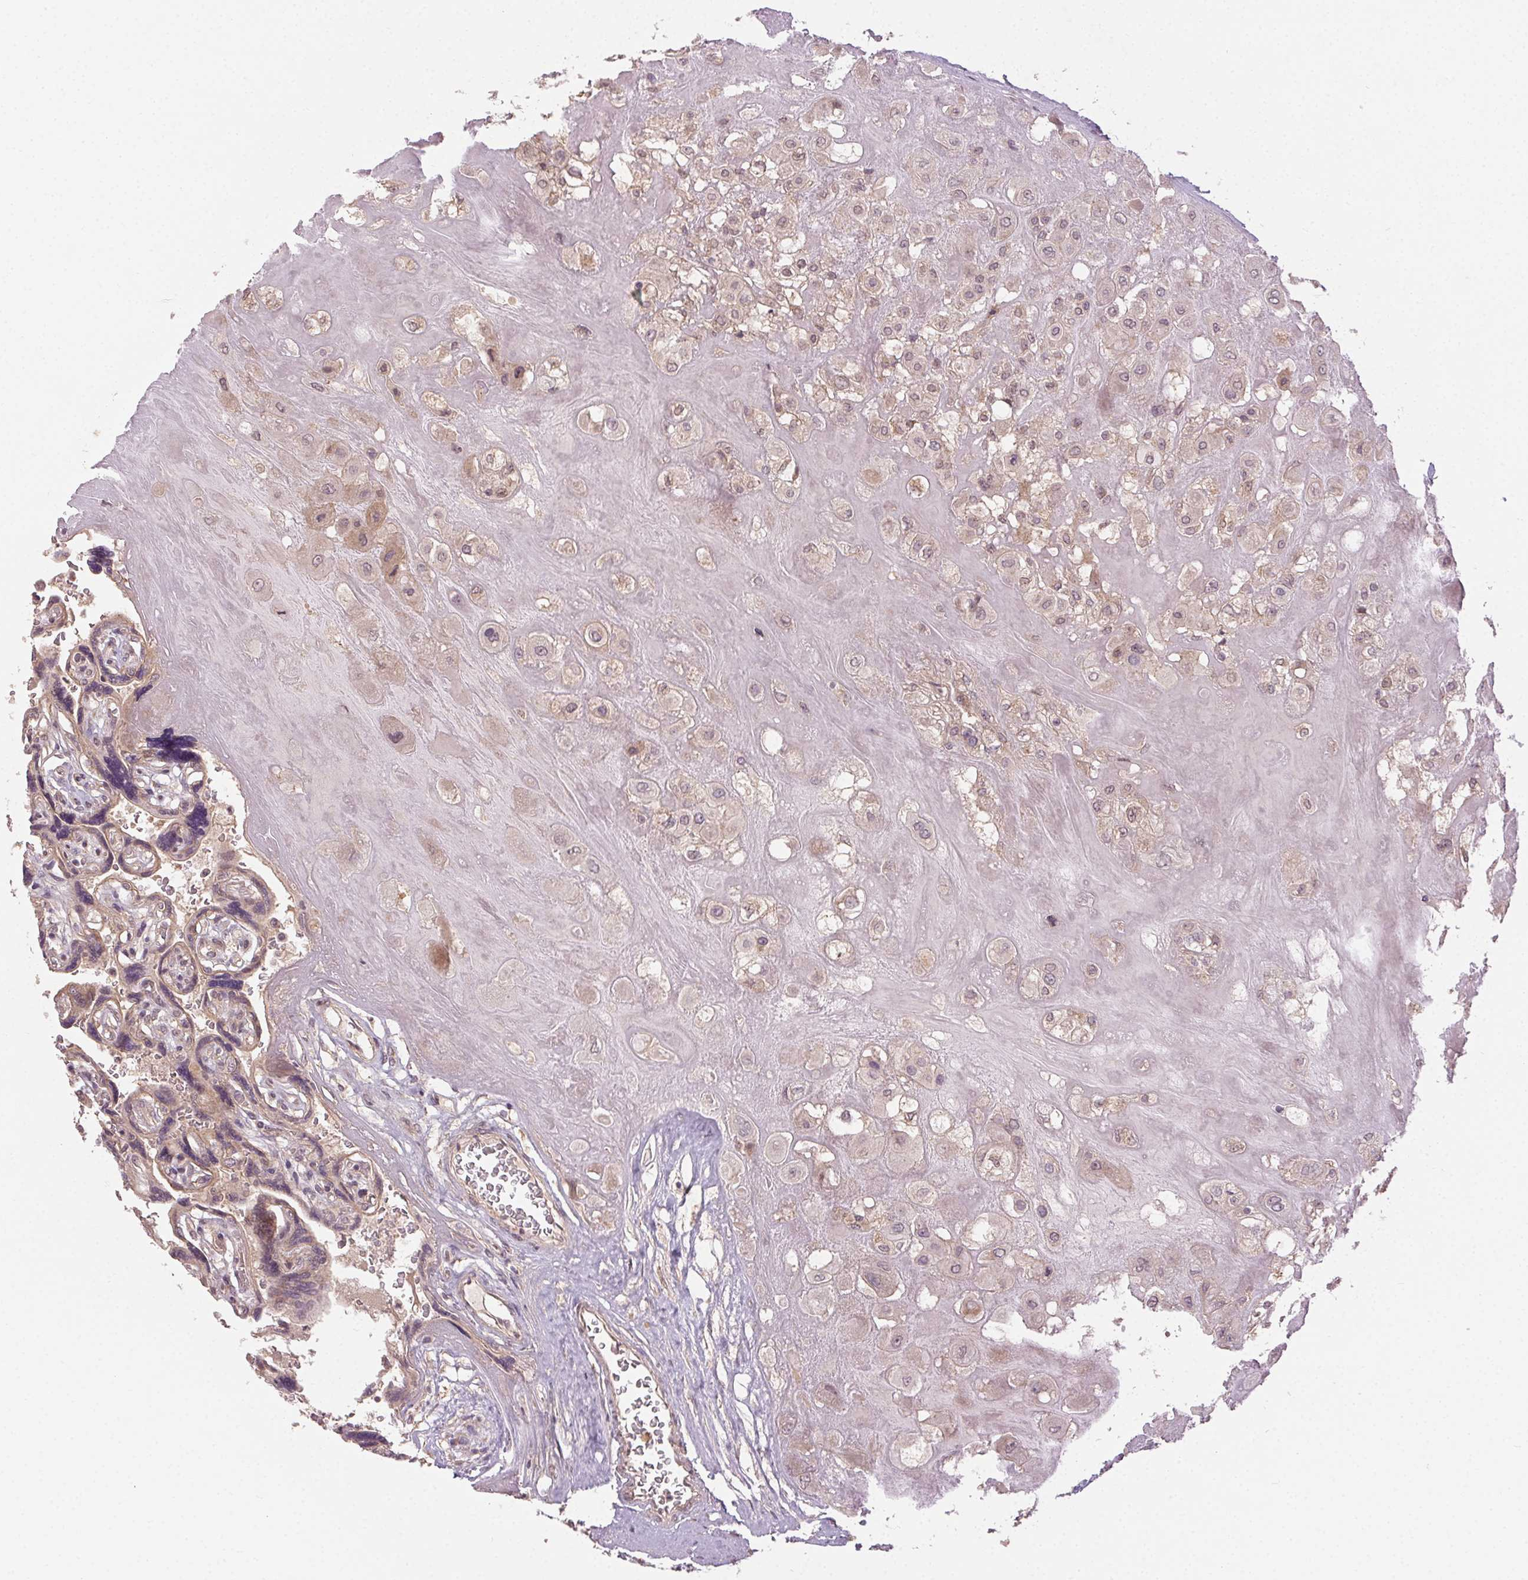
{"staining": {"intensity": "weak", "quantity": "25%-75%", "location": "cytoplasmic/membranous"}, "tissue": "placenta", "cell_type": "Decidual cells", "image_type": "normal", "snomed": [{"axis": "morphology", "description": "Normal tissue, NOS"}, {"axis": "topography", "description": "Placenta"}], "caption": "Placenta stained with a brown dye demonstrates weak cytoplasmic/membranous positive positivity in about 25%-75% of decidual cells.", "gene": "ATP1B3", "patient": {"sex": "female", "age": 32}}